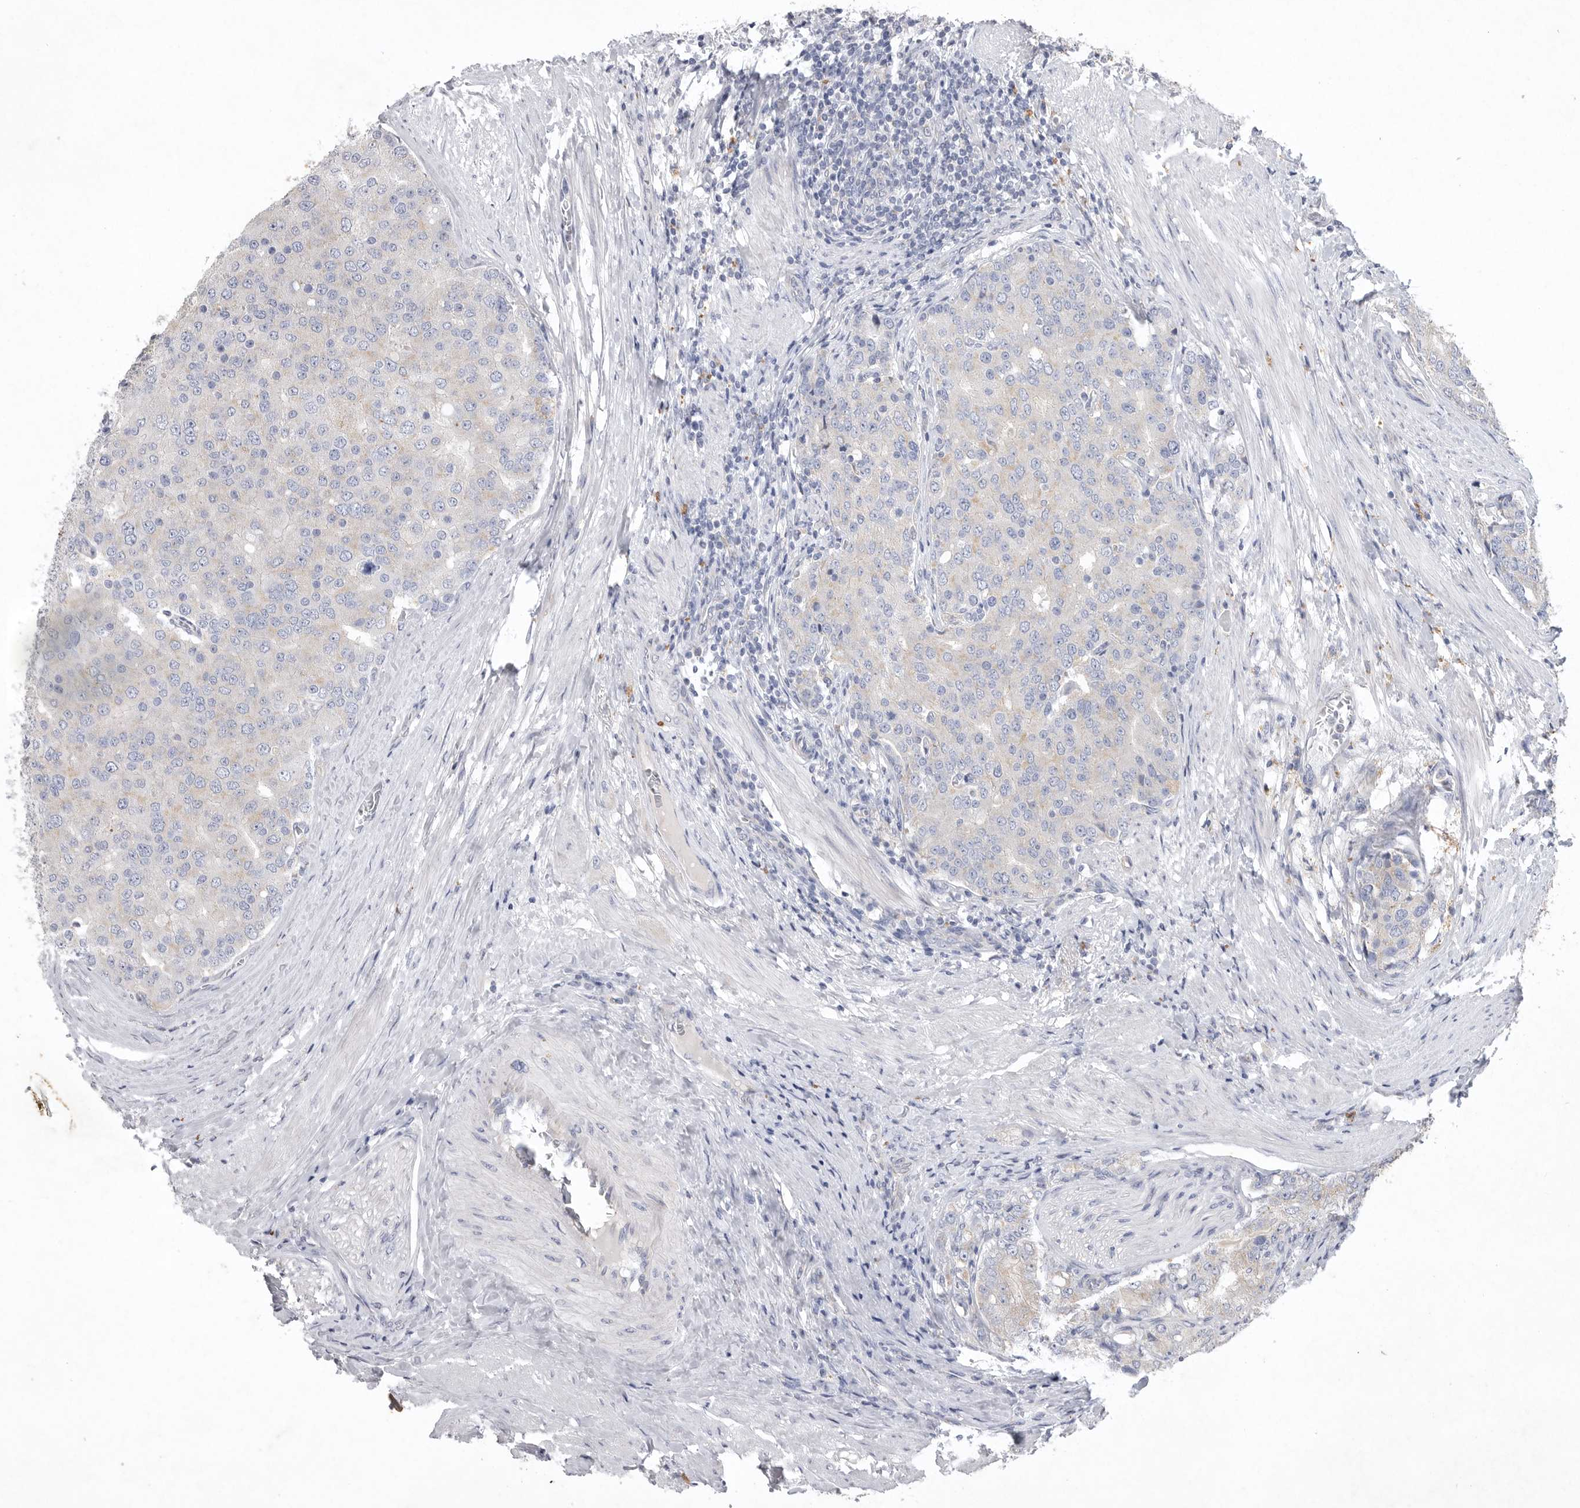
{"staining": {"intensity": "weak", "quantity": "<25%", "location": "cytoplasmic/membranous"}, "tissue": "prostate cancer", "cell_type": "Tumor cells", "image_type": "cancer", "snomed": [{"axis": "morphology", "description": "Adenocarcinoma, High grade"}, {"axis": "topography", "description": "Prostate"}], "caption": "A high-resolution image shows immunohistochemistry (IHC) staining of adenocarcinoma (high-grade) (prostate), which exhibits no significant positivity in tumor cells. (Immunohistochemistry, brightfield microscopy, high magnification).", "gene": "MRPL41", "patient": {"sex": "male", "age": 50}}